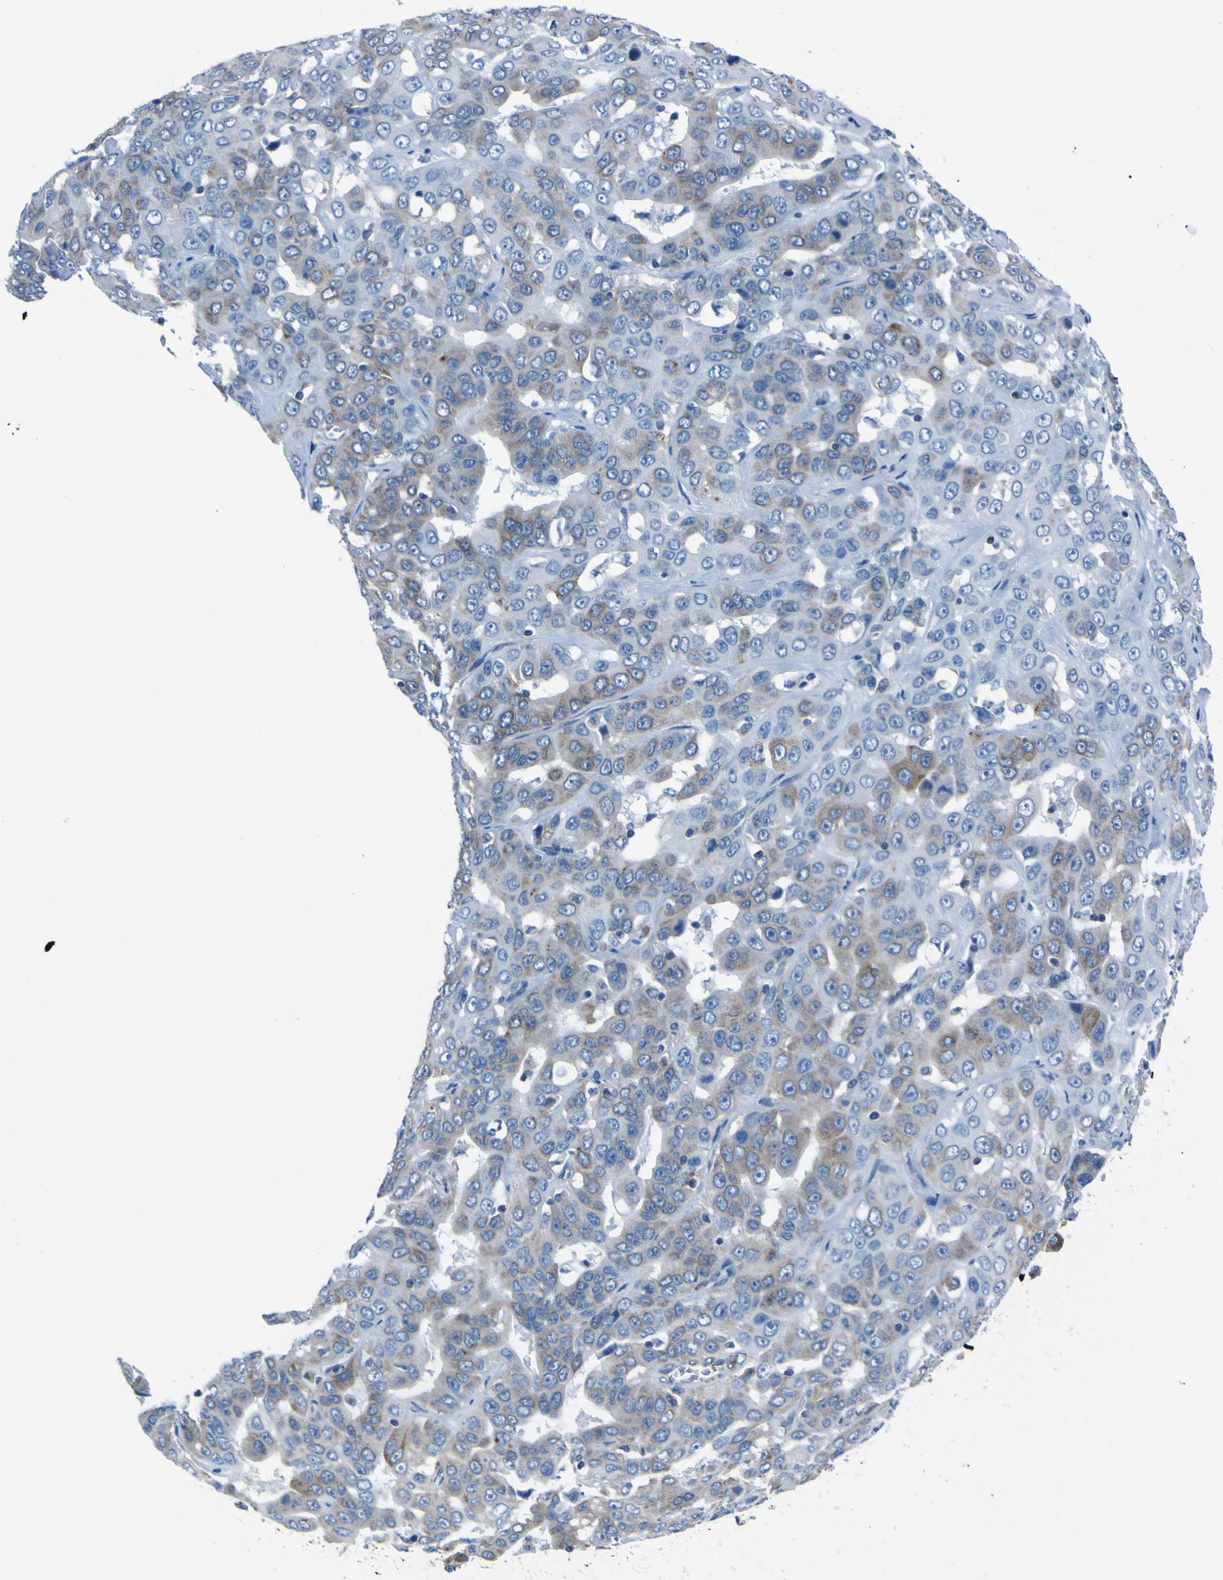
{"staining": {"intensity": "moderate", "quantity": "25%-75%", "location": "cytoplasmic/membranous"}, "tissue": "liver cancer", "cell_type": "Tumor cells", "image_type": "cancer", "snomed": [{"axis": "morphology", "description": "Cholangiocarcinoma"}, {"axis": "topography", "description": "Liver"}], "caption": "Protein analysis of liver cancer (cholangiocarcinoma) tissue demonstrates moderate cytoplasmic/membranous positivity in about 25%-75% of tumor cells. (Brightfield microscopy of DAB IHC at high magnification).", "gene": "STIM1", "patient": {"sex": "female", "age": 52}}